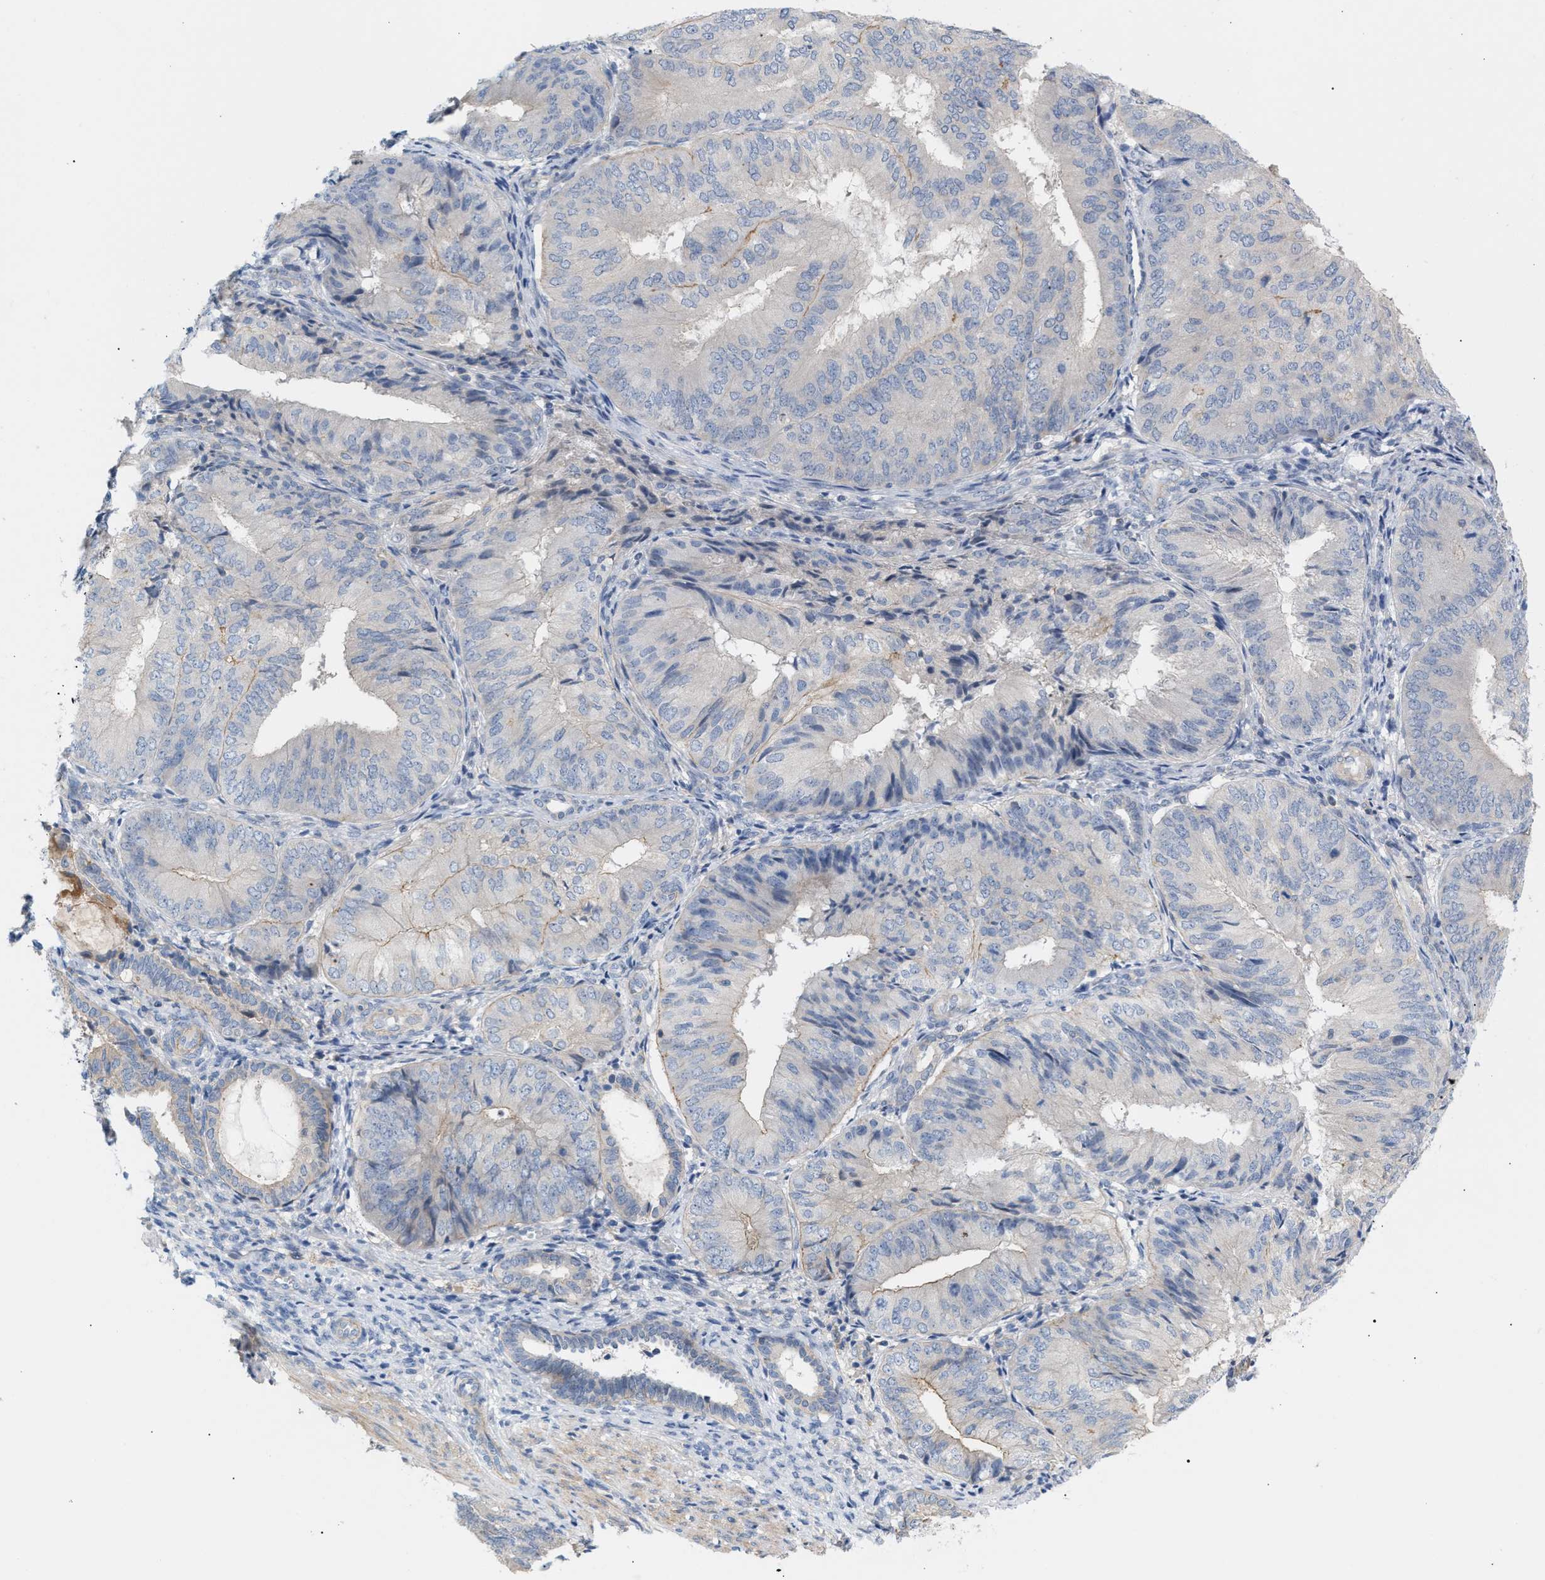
{"staining": {"intensity": "weak", "quantity": "<25%", "location": "cytoplasmic/membranous"}, "tissue": "endometrial cancer", "cell_type": "Tumor cells", "image_type": "cancer", "snomed": [{"axis": "morphology", "description": "Adenocarcinoma, NOS"}, {"axis": "topography", "description": "Endometrium"}], "caption": "A photomicrograph of human endometrial adenocarcinoma is negative for staining in tumor cells.", "gene": "LRCH1", "patient": {"sex": "female", "age": 81}}